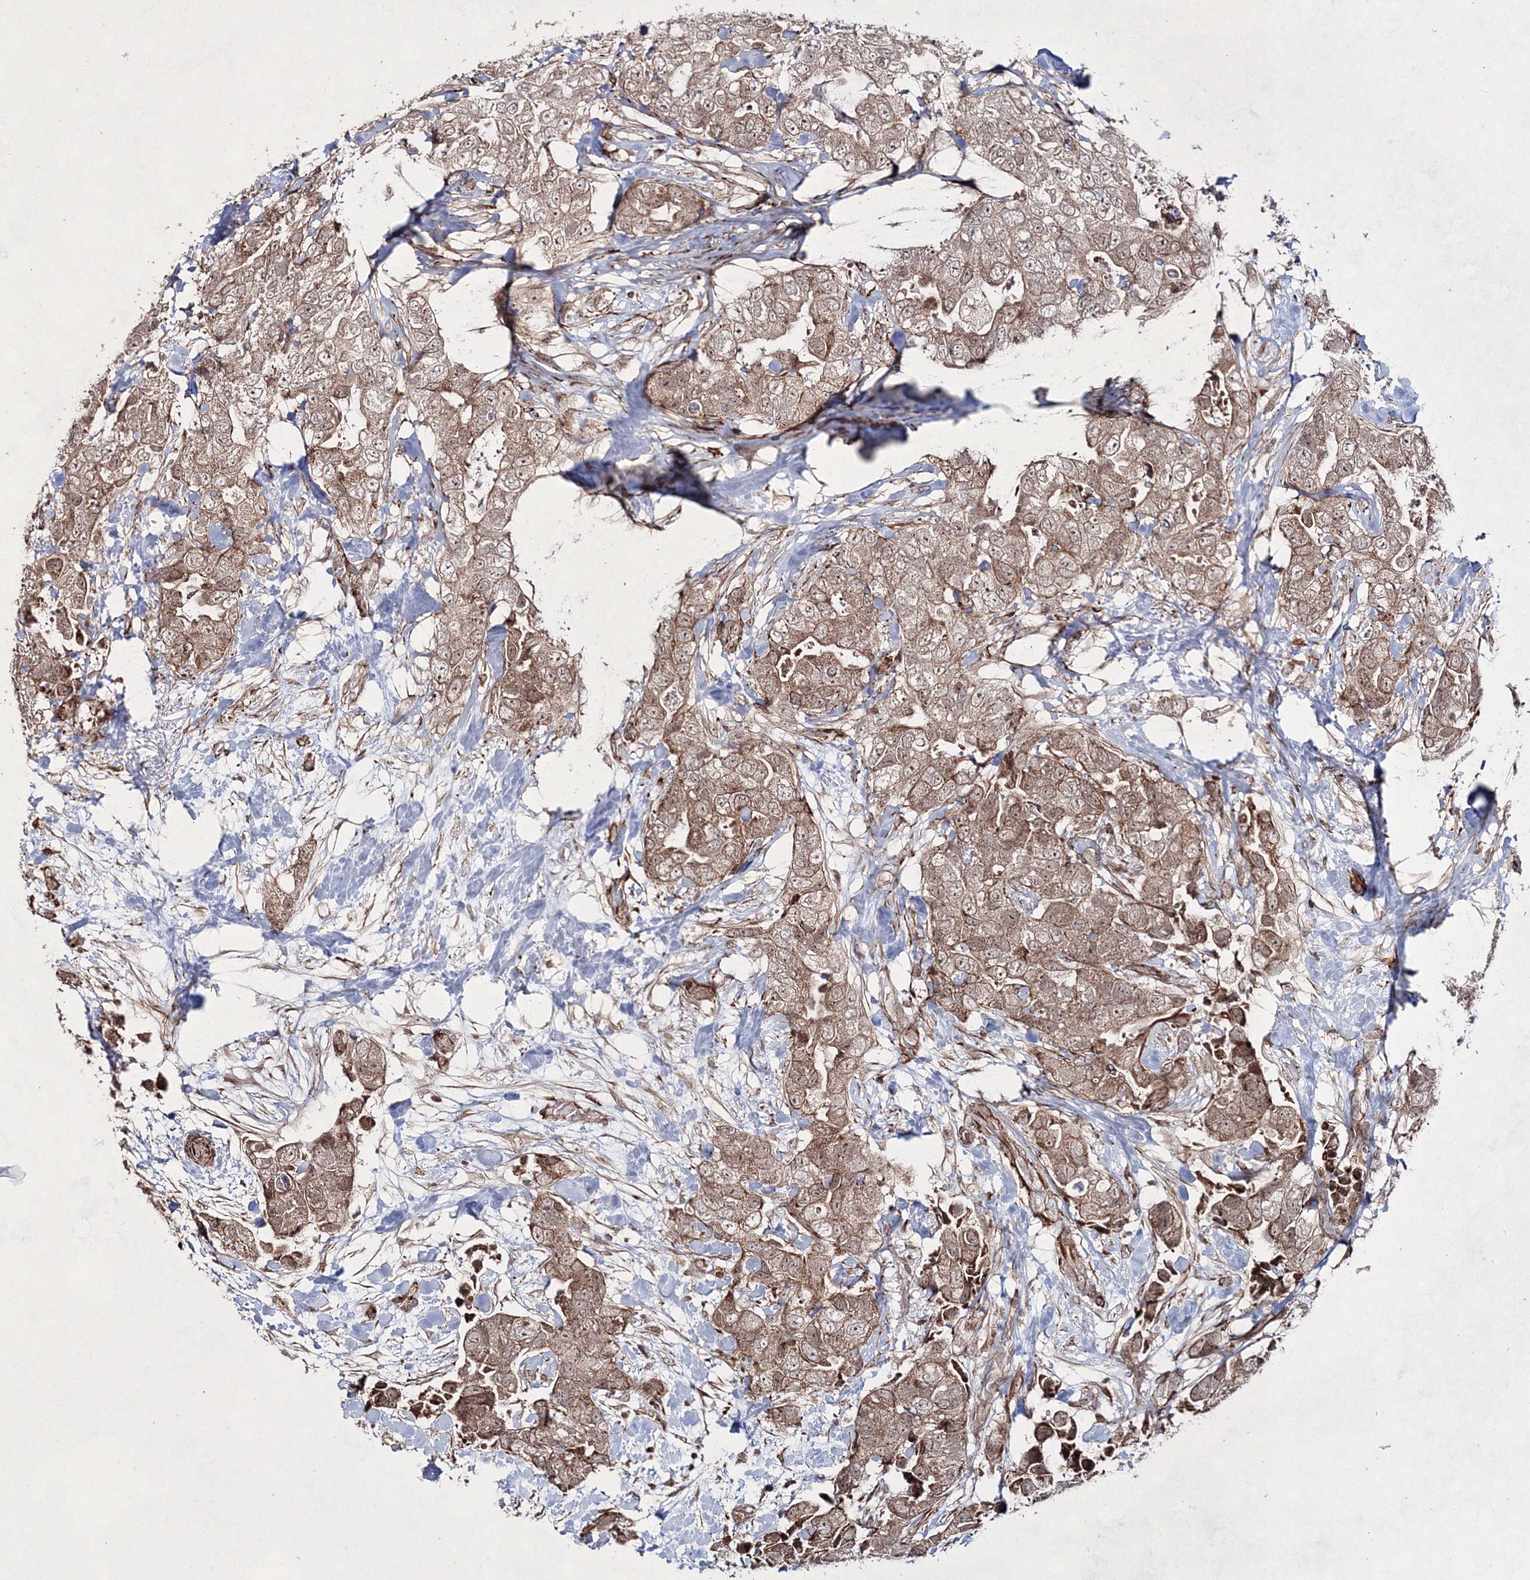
{"staining": {"intensity": "moderate", "quantity": ">75%", "location": "cytoplasmic/membranous"}, "tissue": "breast cancer", "cell_type": "Tumor cells", "image_type": "cancer", "snomed": [{"axis": "morphology", "description": "Duct carcinoma"}, {"axis": "topography", "description": "Breast"}], "caption": "Protein staining exhibits moderate cytoplasmic/membranous positivity in about >75% of tumor cells in breast infiltrating ductal carcinoma.", "gene": "SNIP1", "patient": {"sex": "female", "age": 62}}